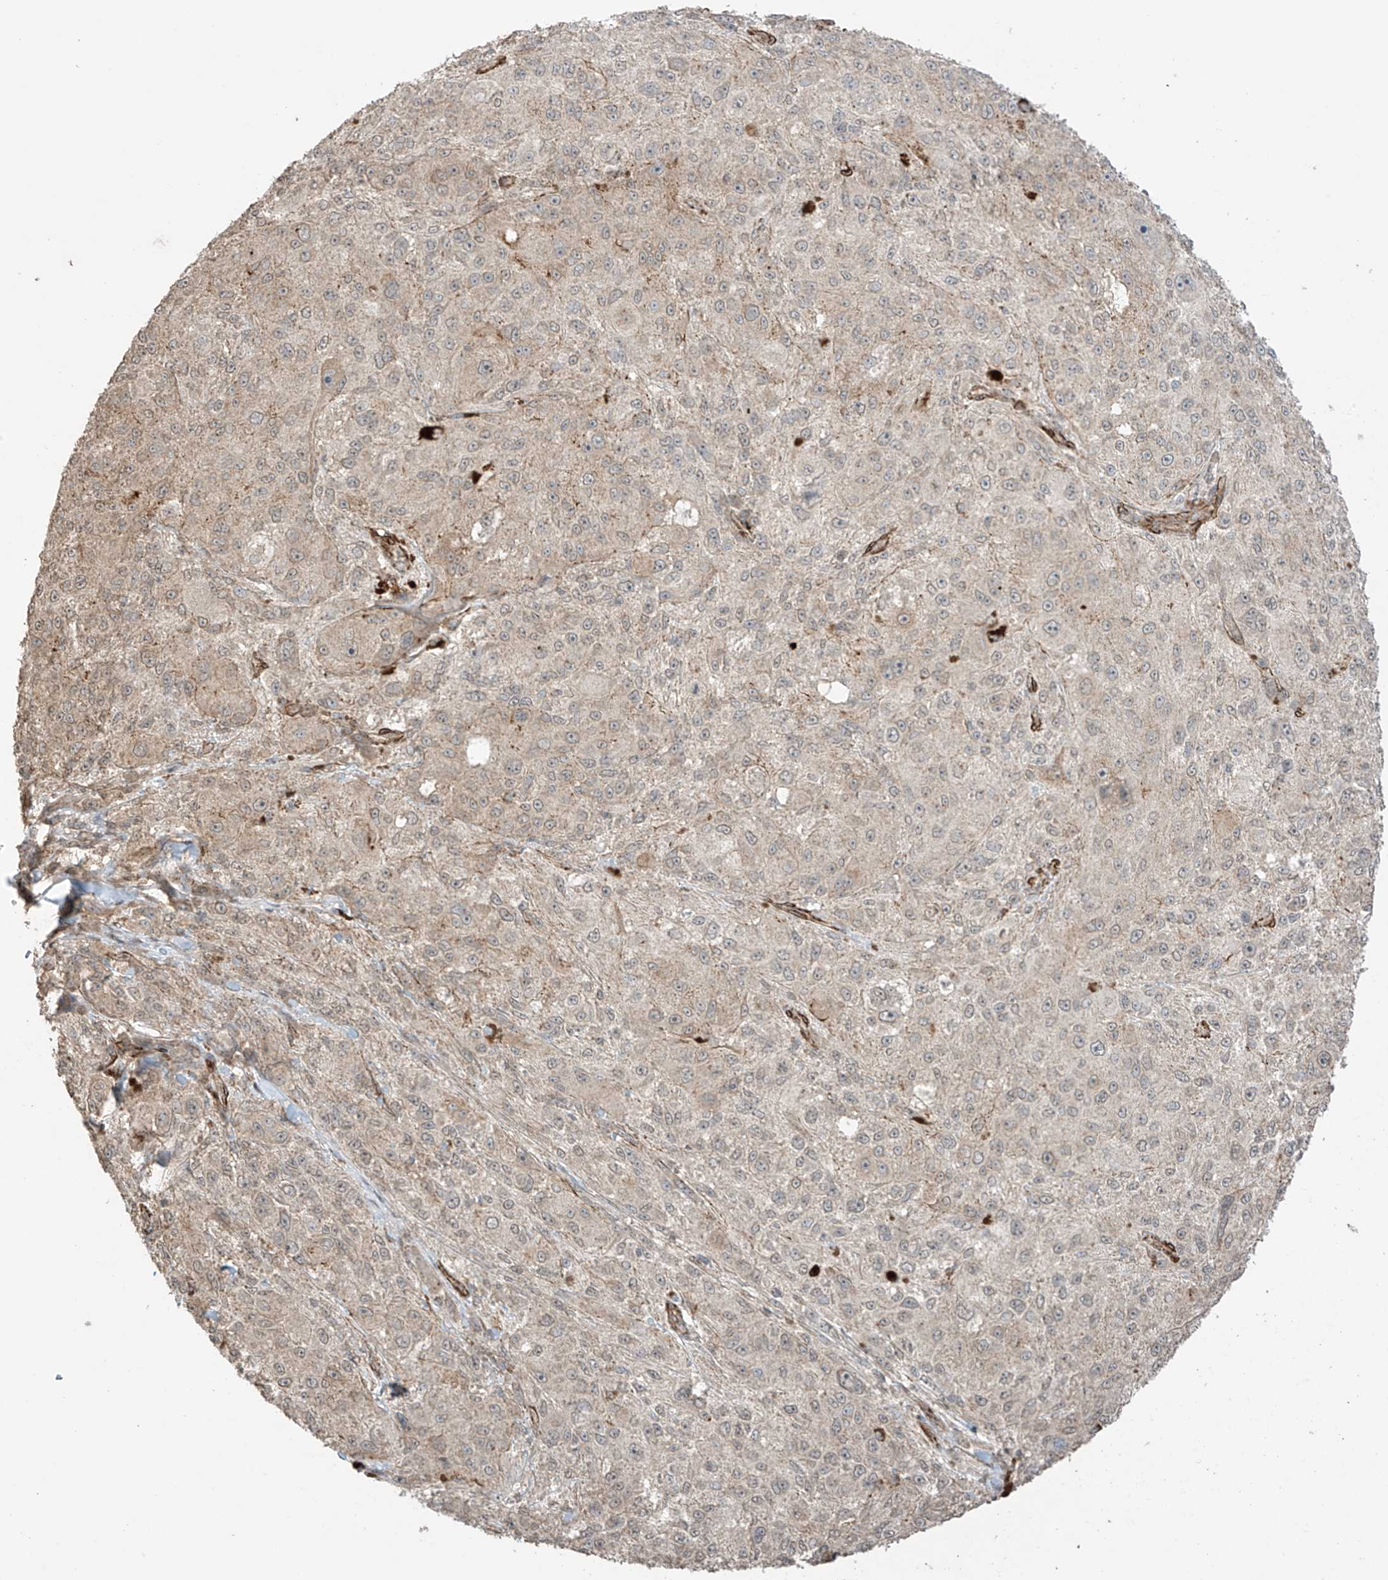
{"staining": {"intensity": "weak", "quantity": "25%-75%", "location": "cytoplasmic/membranous"}, "tissue": "melanoma", "cell_type": "Tumor cells", "image_type": "cancer", "snomed": [{"axis": "morphology", "description": "Necrosis, NOS"}, {"axis": "morphology", "description": "Malignant melanoma, NOS"}, {"axis": "topography", "description": "Skin"}], "caption": "Immunohistochemistry (IHC) of human melanoma demonstrates low levels of weak cytoplasmic/membranous staining in about 25%-75% of tumor cells.", "gene": "TTLL5", "patient": {"sex": "female", "age": 87}}